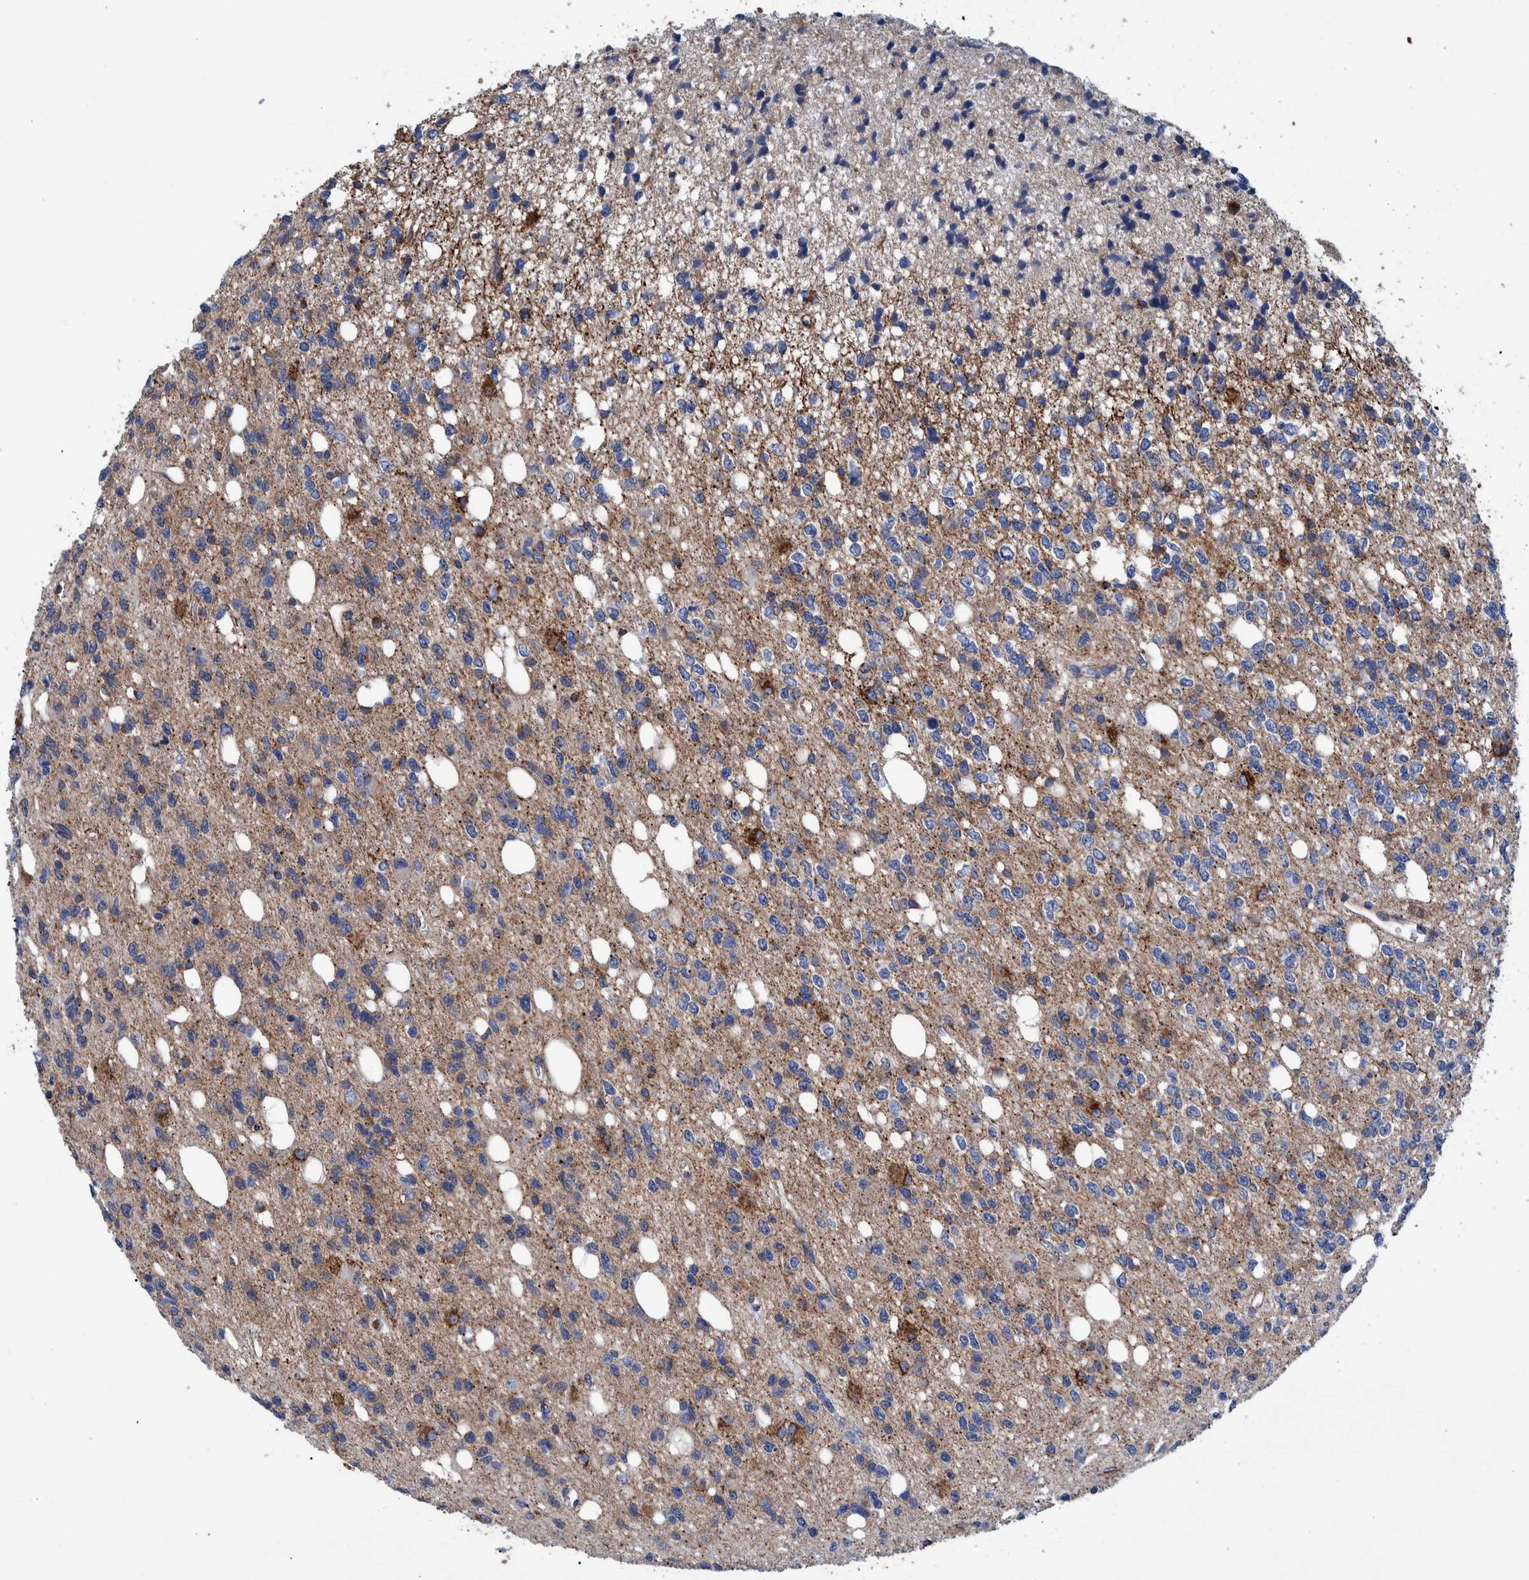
{"staining": {"intensity": "negative", "quantity": "none", "location": "none"}, "tissue": "glioma", "cell_type": "Tumor cells", "image_type": "cancer", "snomed": [{"axis": "morphology", "description": "Glioma, malignant, High grade"}, {"axis": "topography", "description": "Brain"}], "caption": "Image shows no protein positivity in tumor cells of malignant glioma (high-grade) tissue. Nuclei are stained in blue.", "gene": "BZW2", "patient": {"sex": "female", "age": 62}}